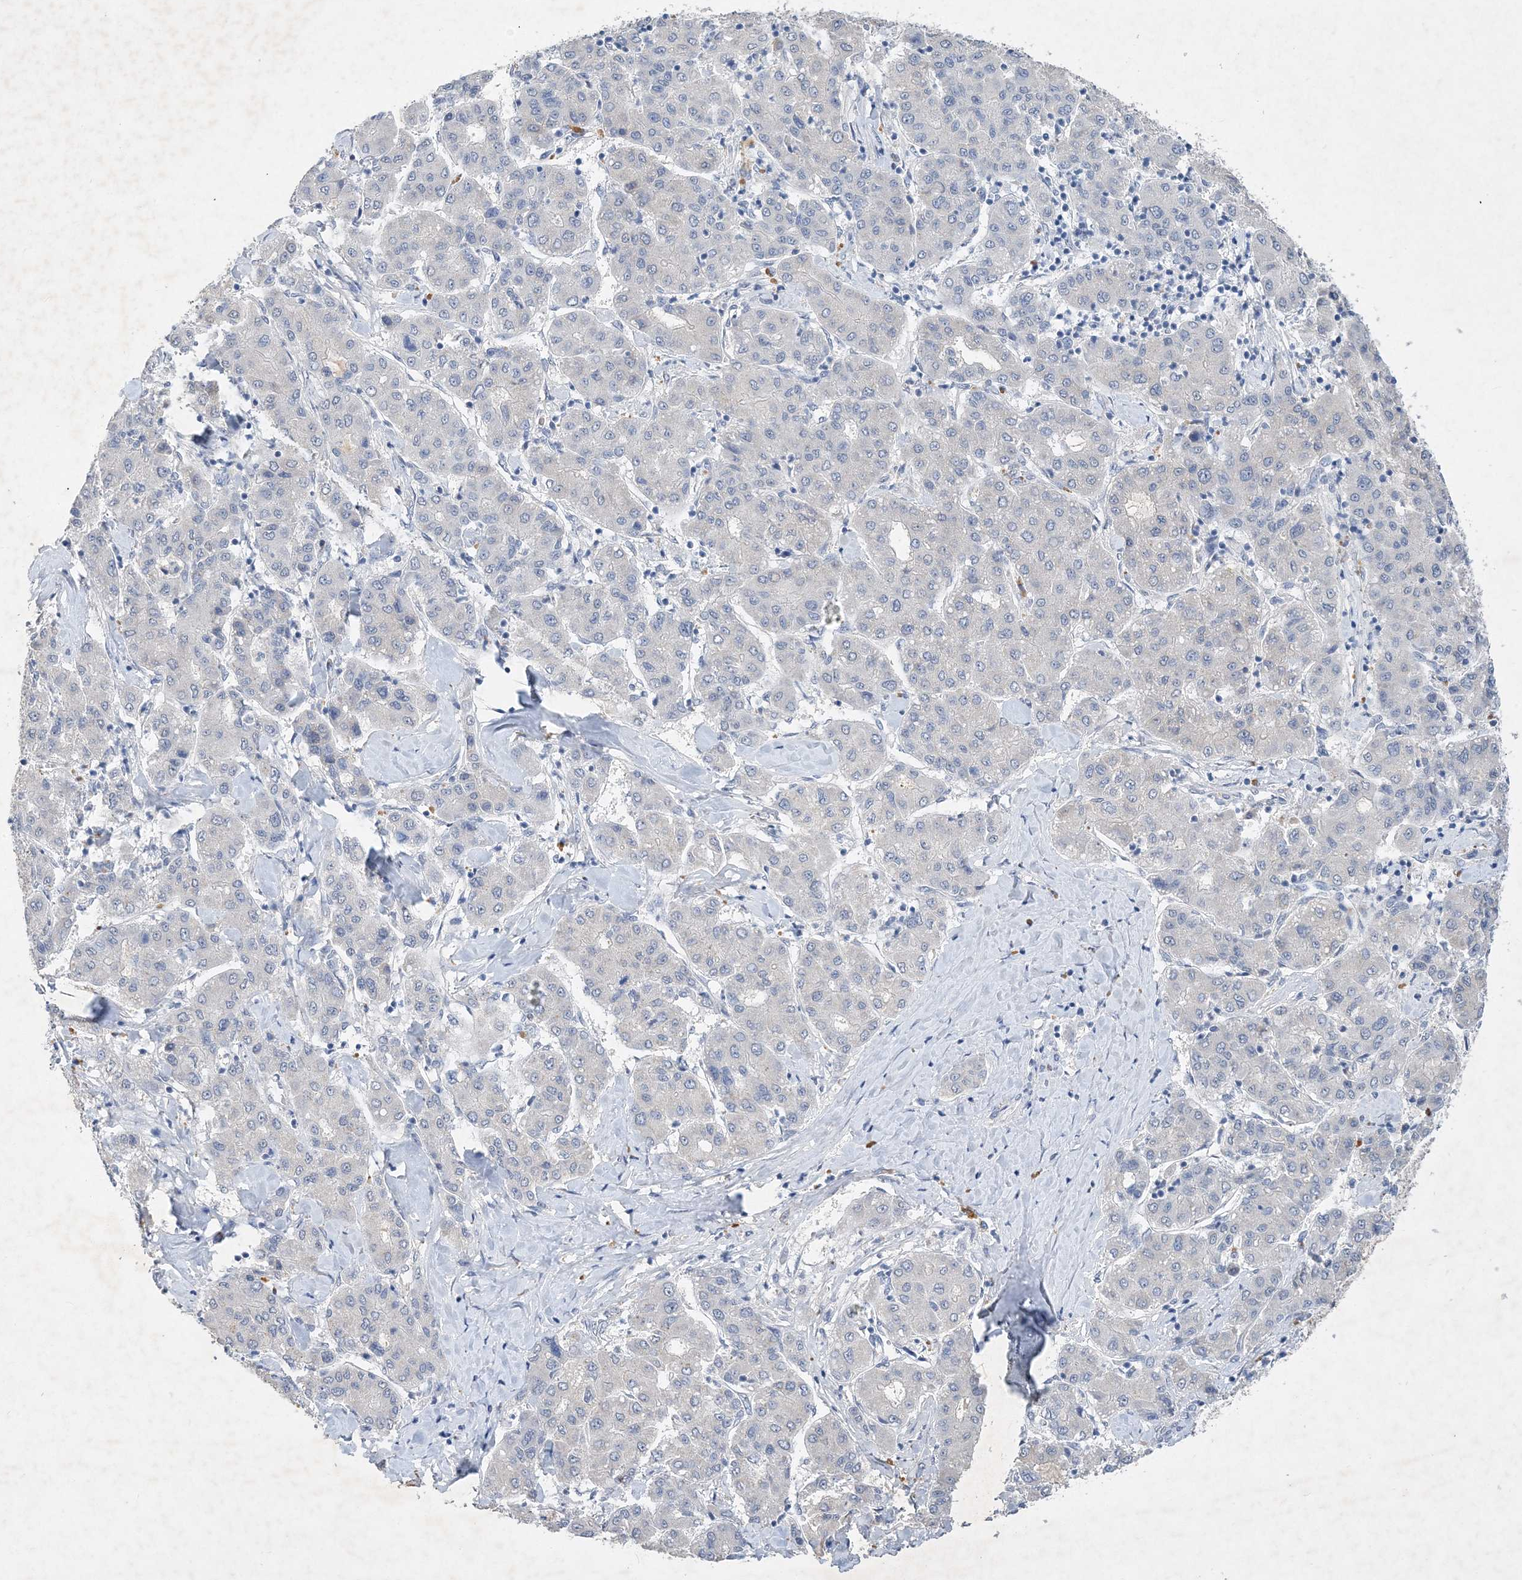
{"staining": {"intensity": "negative", "quantity": "none", "location": "none"}, "tissue": "liver cancer", "cell_type": "Tumor cells", "image_type": "cancer", "snomed": [{"axis": "morphology", "description": "Carcinoma, Hepatocellular, NOS"}, {"axis": "topography", "description": "Liver"}], "caption": "IHC of human liver cancer (hepatocellular carcinoma) displays no positivity in tumor cells.", "gene": "C11orf58", "patient": {"sex": "male", "age": 65}}